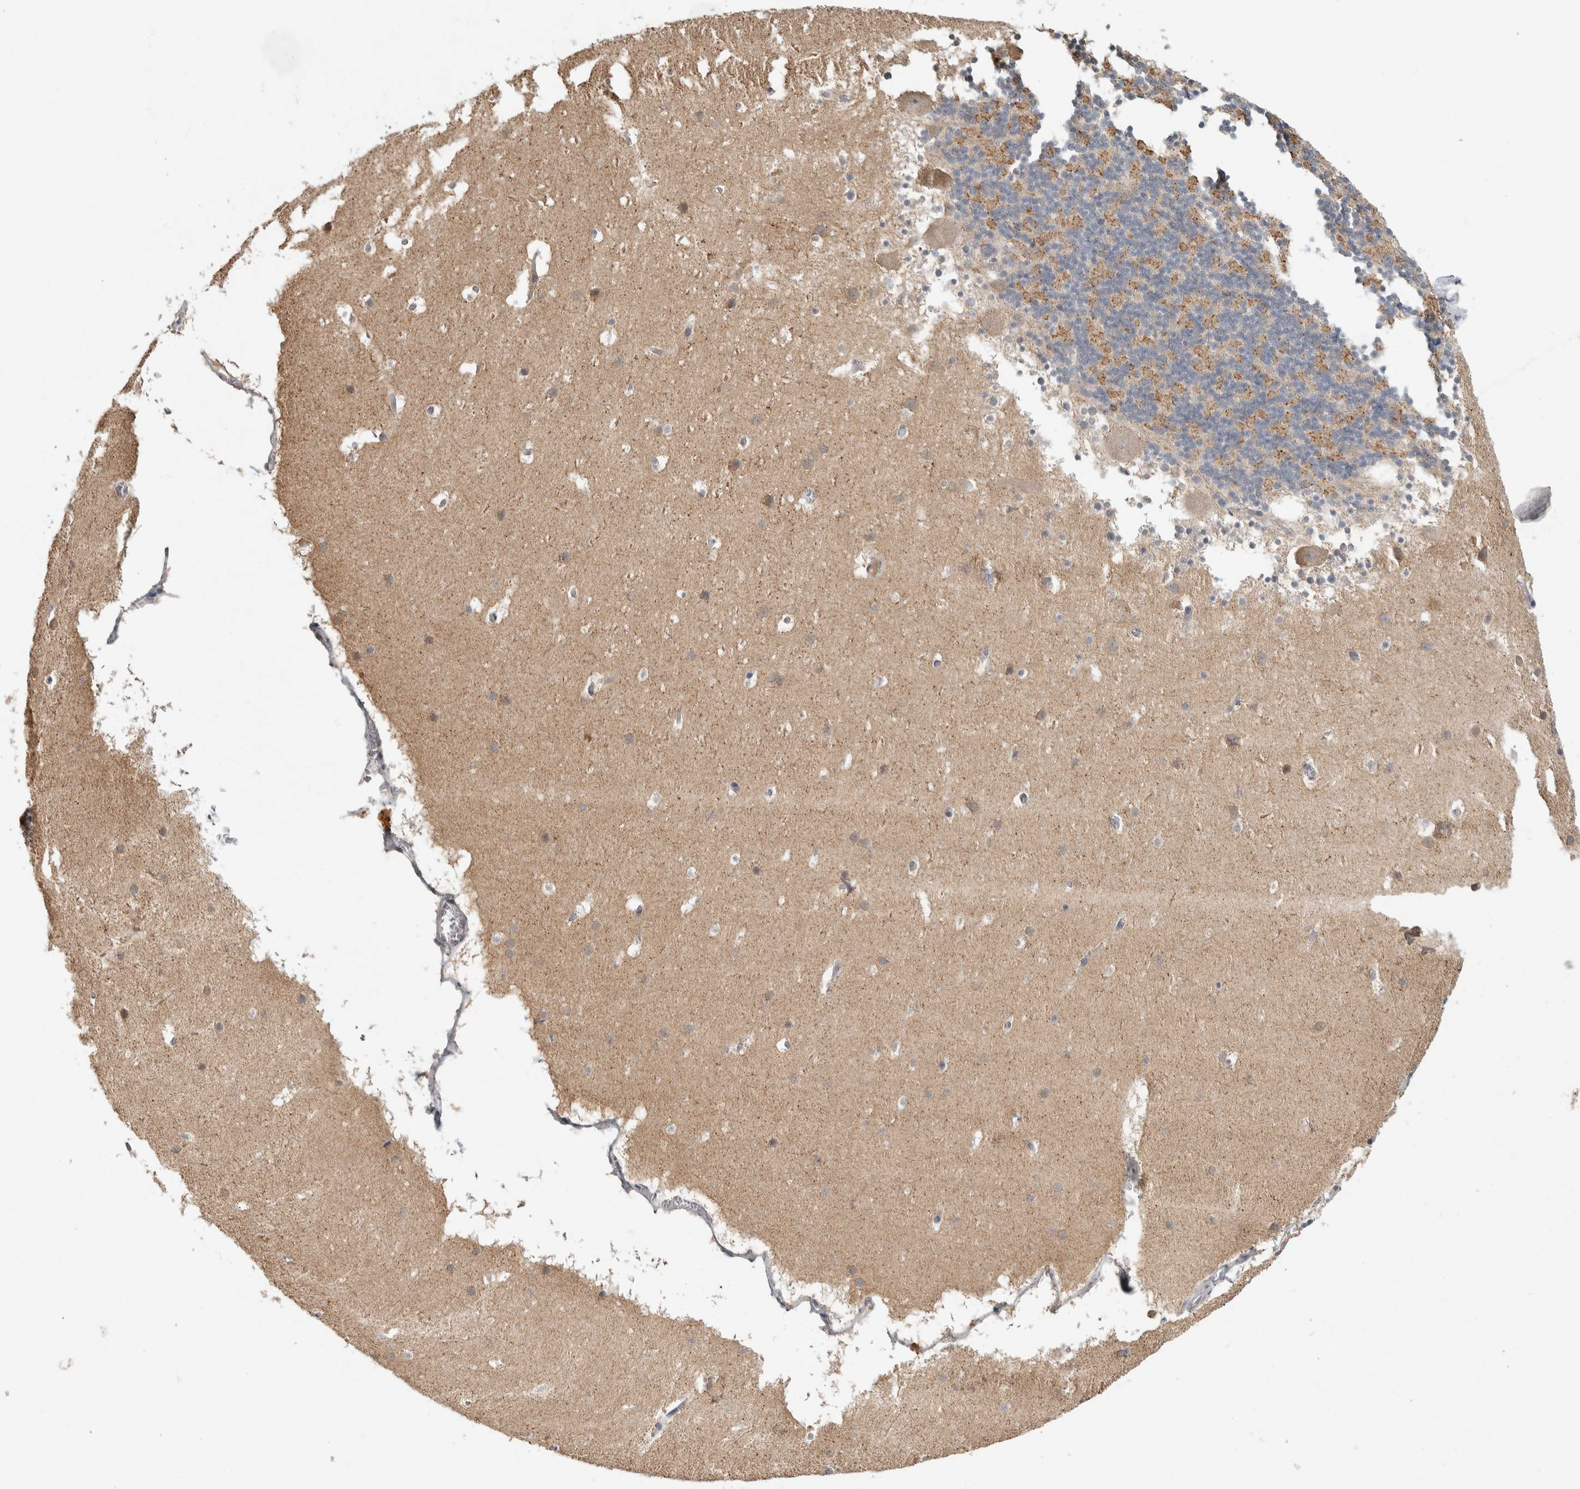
{"staining": {"intensity": "weak", "quantity": "<25%", "location": "cytoplasmic/membranous"}, "tissue": "cerebellum", "cell_type": "Cells in granular layer", "image_type": "normal", "snomed": [{"axis": "morphology", "description": "Normal tissue, NOS"}, {"axis": "topography", "description": "Cerebellum"}], "caption": "Immunohistochemical staining of unremarkable human cerebellum reveals no significant expression in cells in granular layer. The staining was performed using DAB (3,3'-diaminobenzidine) to visualize the protein expression in brown, while the nuclei were stained in blue with hematoxylin (Magnification: 20x).", "gene": "EIF3H", "patient": {"sex": "male", "age": 45}}